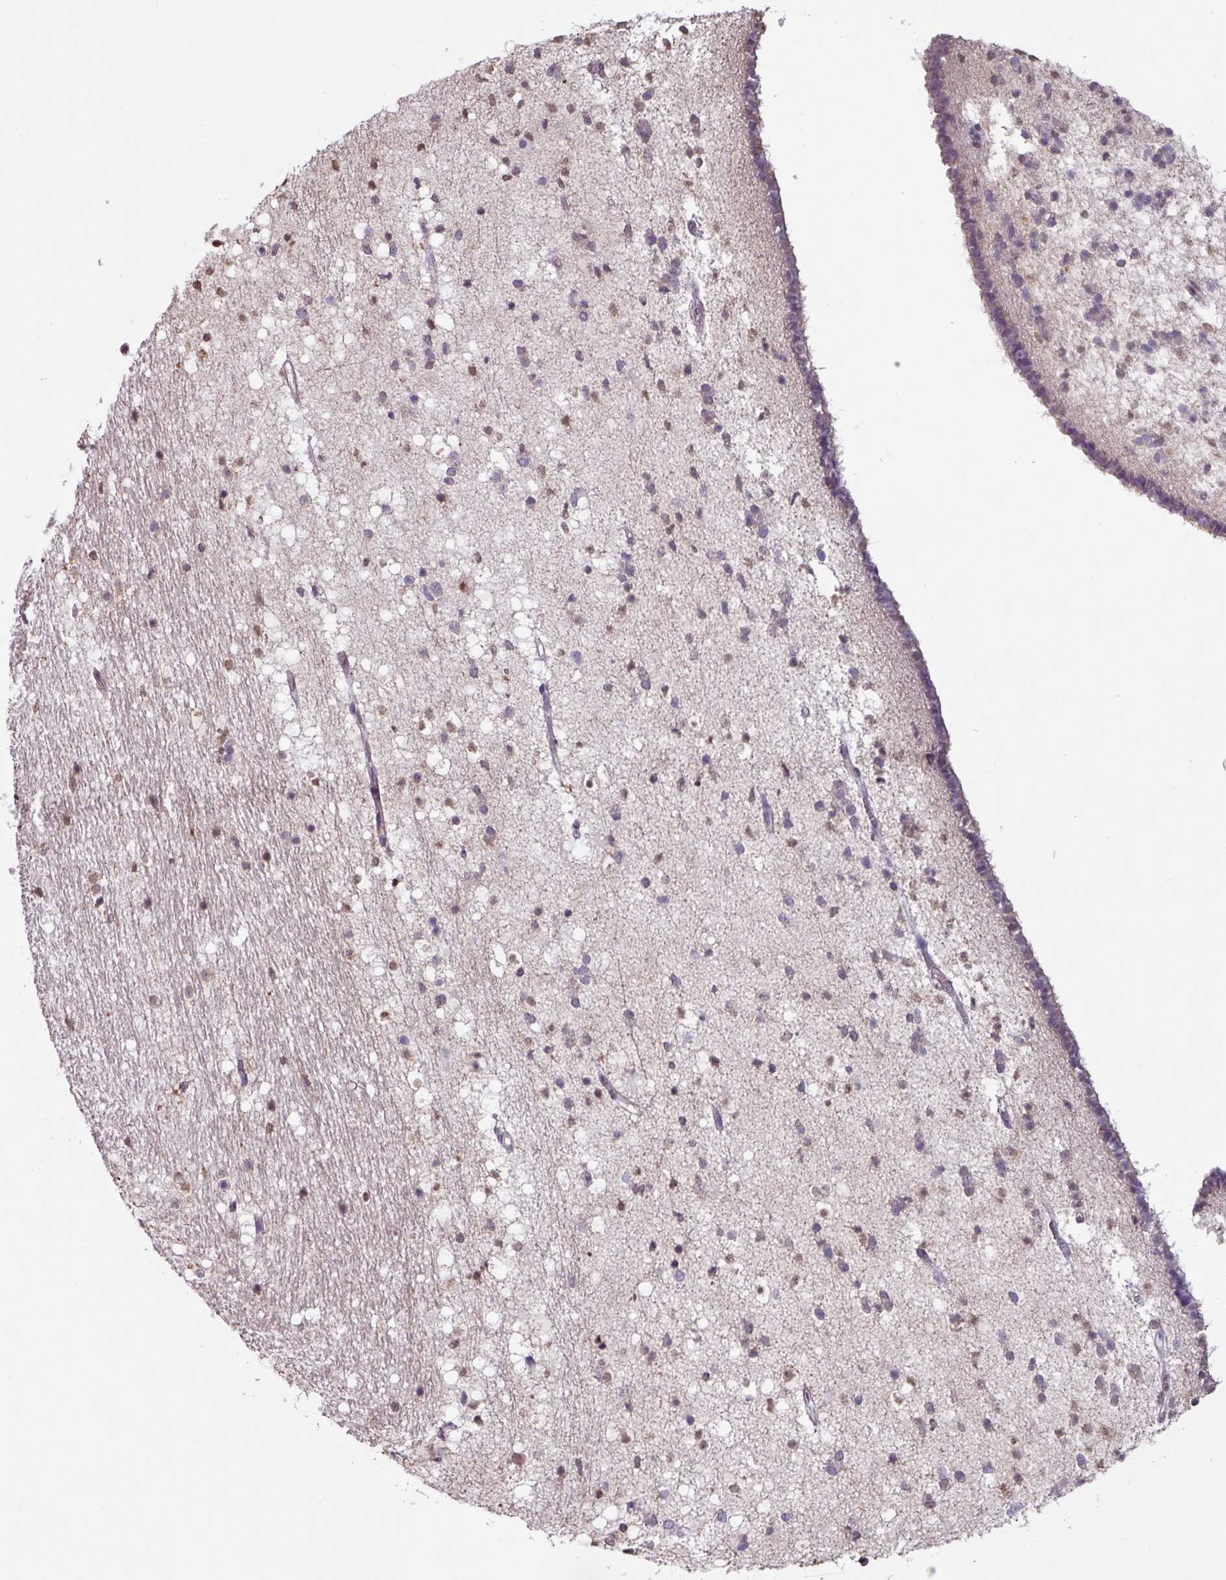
{"staining": {"intensity": "moderate", "quantity": "<25%", "location": "nuclear"}, "tissue": "caudate", "cell_type": "Glial cells", "image_type": "normal", "snomed": [{"axis": "morphology", "description": "Normal tissue, NOS"}, {"axis": "topography", "description": "Lateral ventricle wall"}], "caption": "Immunohistochemistry micrograph of unremarkable human caudate stained for a protein (brown), which exhibits low levels of moderate nuclear expression in approximately <25% of glial cells.", "gene": "SLC5A10", "patient": {"sex": "male", "age": 37}}